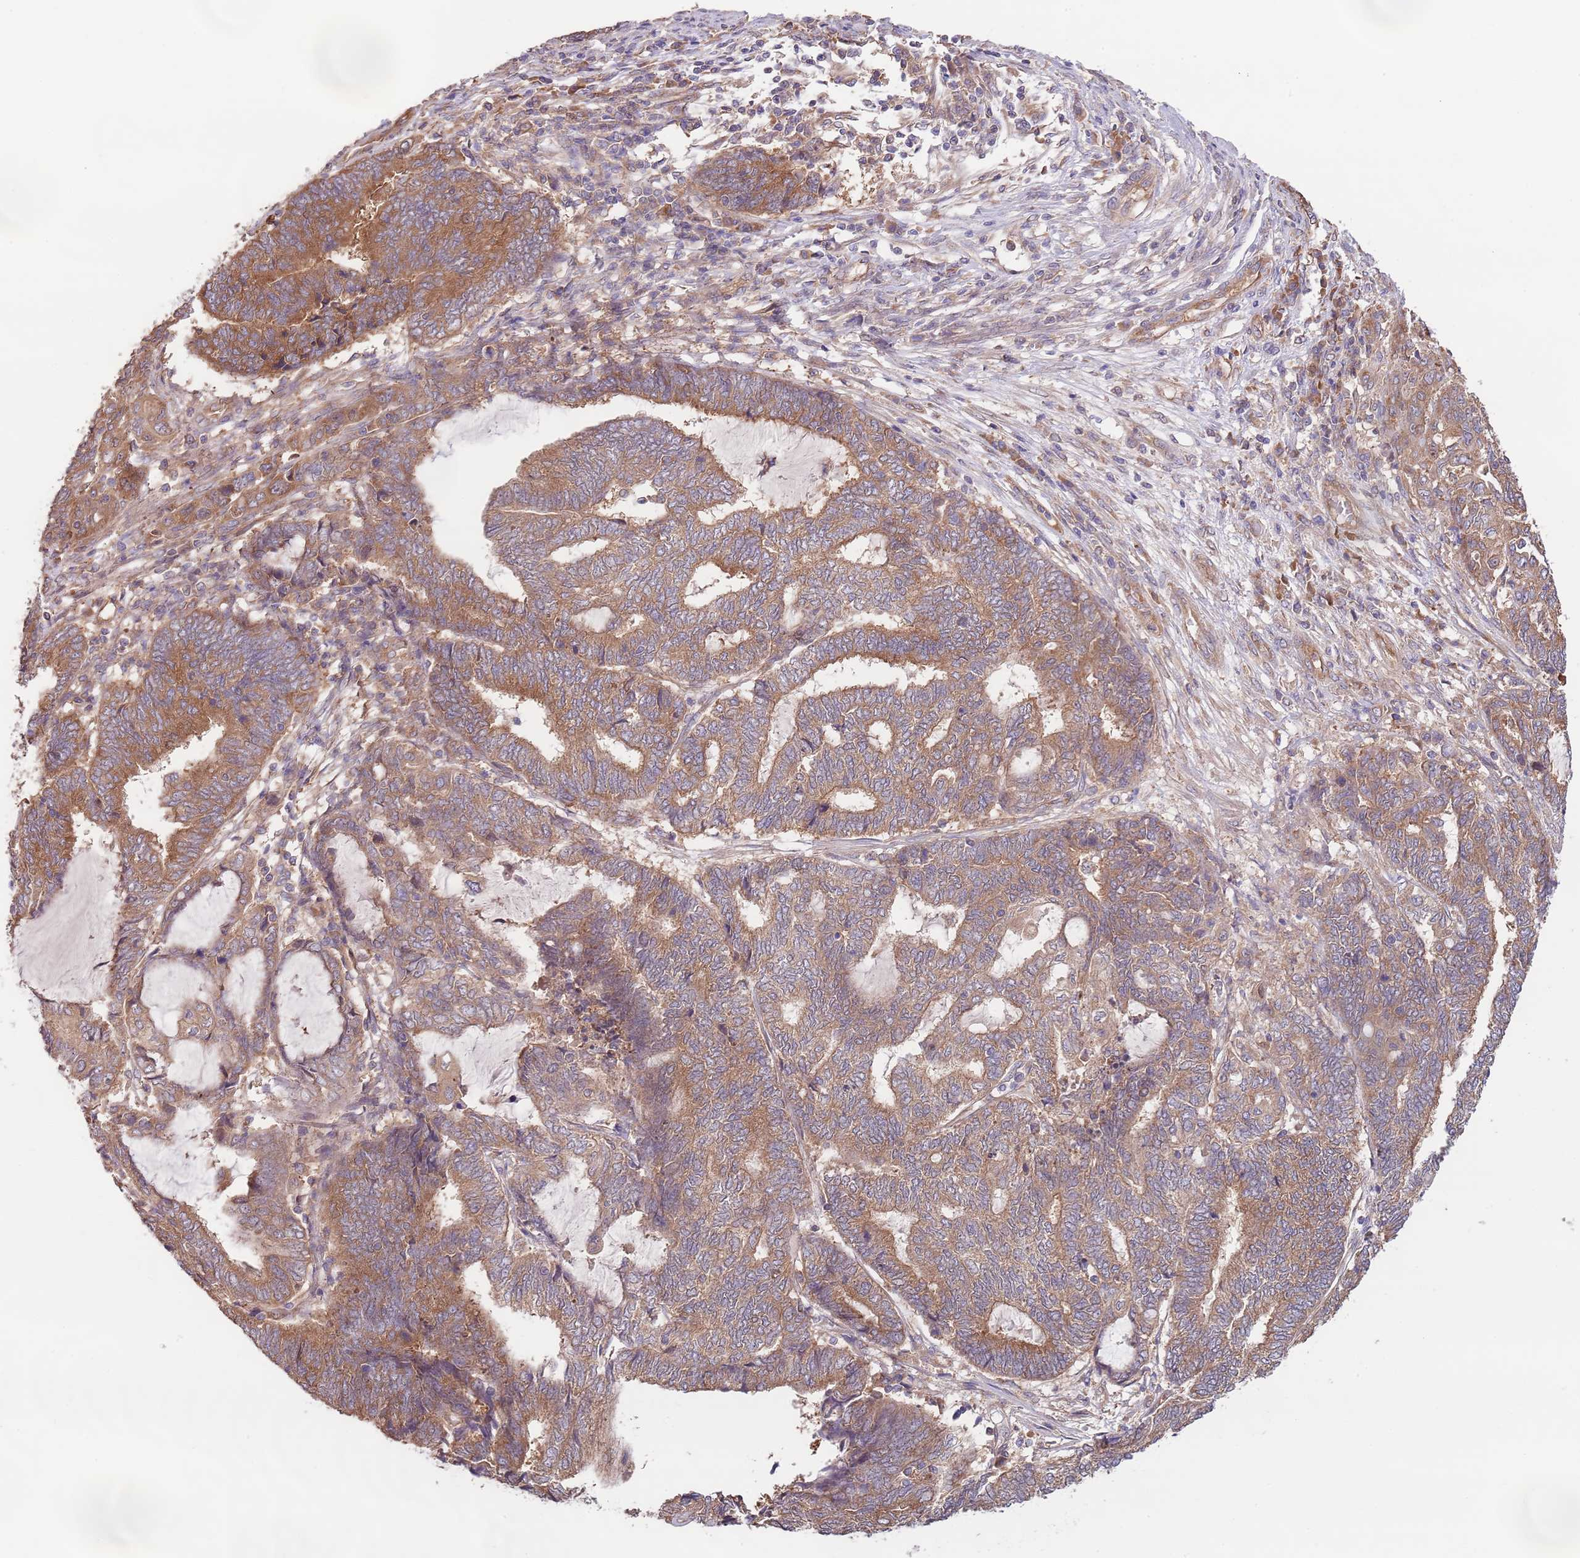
{"staining": {"intensity": "moderate", "quantity": ">75%", "location": "cytoplasmic/membranous"}, "tissue": "endometrial cancer", "cell_type": "Tumor cells", "image_type": "cancer", "snomed": [{"axis": "morphology", "description": "Adenocarcinoma, NOS"}, {"axis": "topography", "description": "Uterus"}, {"axis": "topography", "description": "Endometrium"}], "caption": "The image demonstrates a brown stain indicating the presence of a protein in the cytoplasmic/membranous of tumor cells in endometrial cancer. The staining is performed using DAB (3,3'-diaminobenzidine) brown chromogen to label protein expression. The nuclei are counter-stained blue using hematoxylin.", "gene": "EIF3F", "patient": {"sex": "female", "age": 70}}